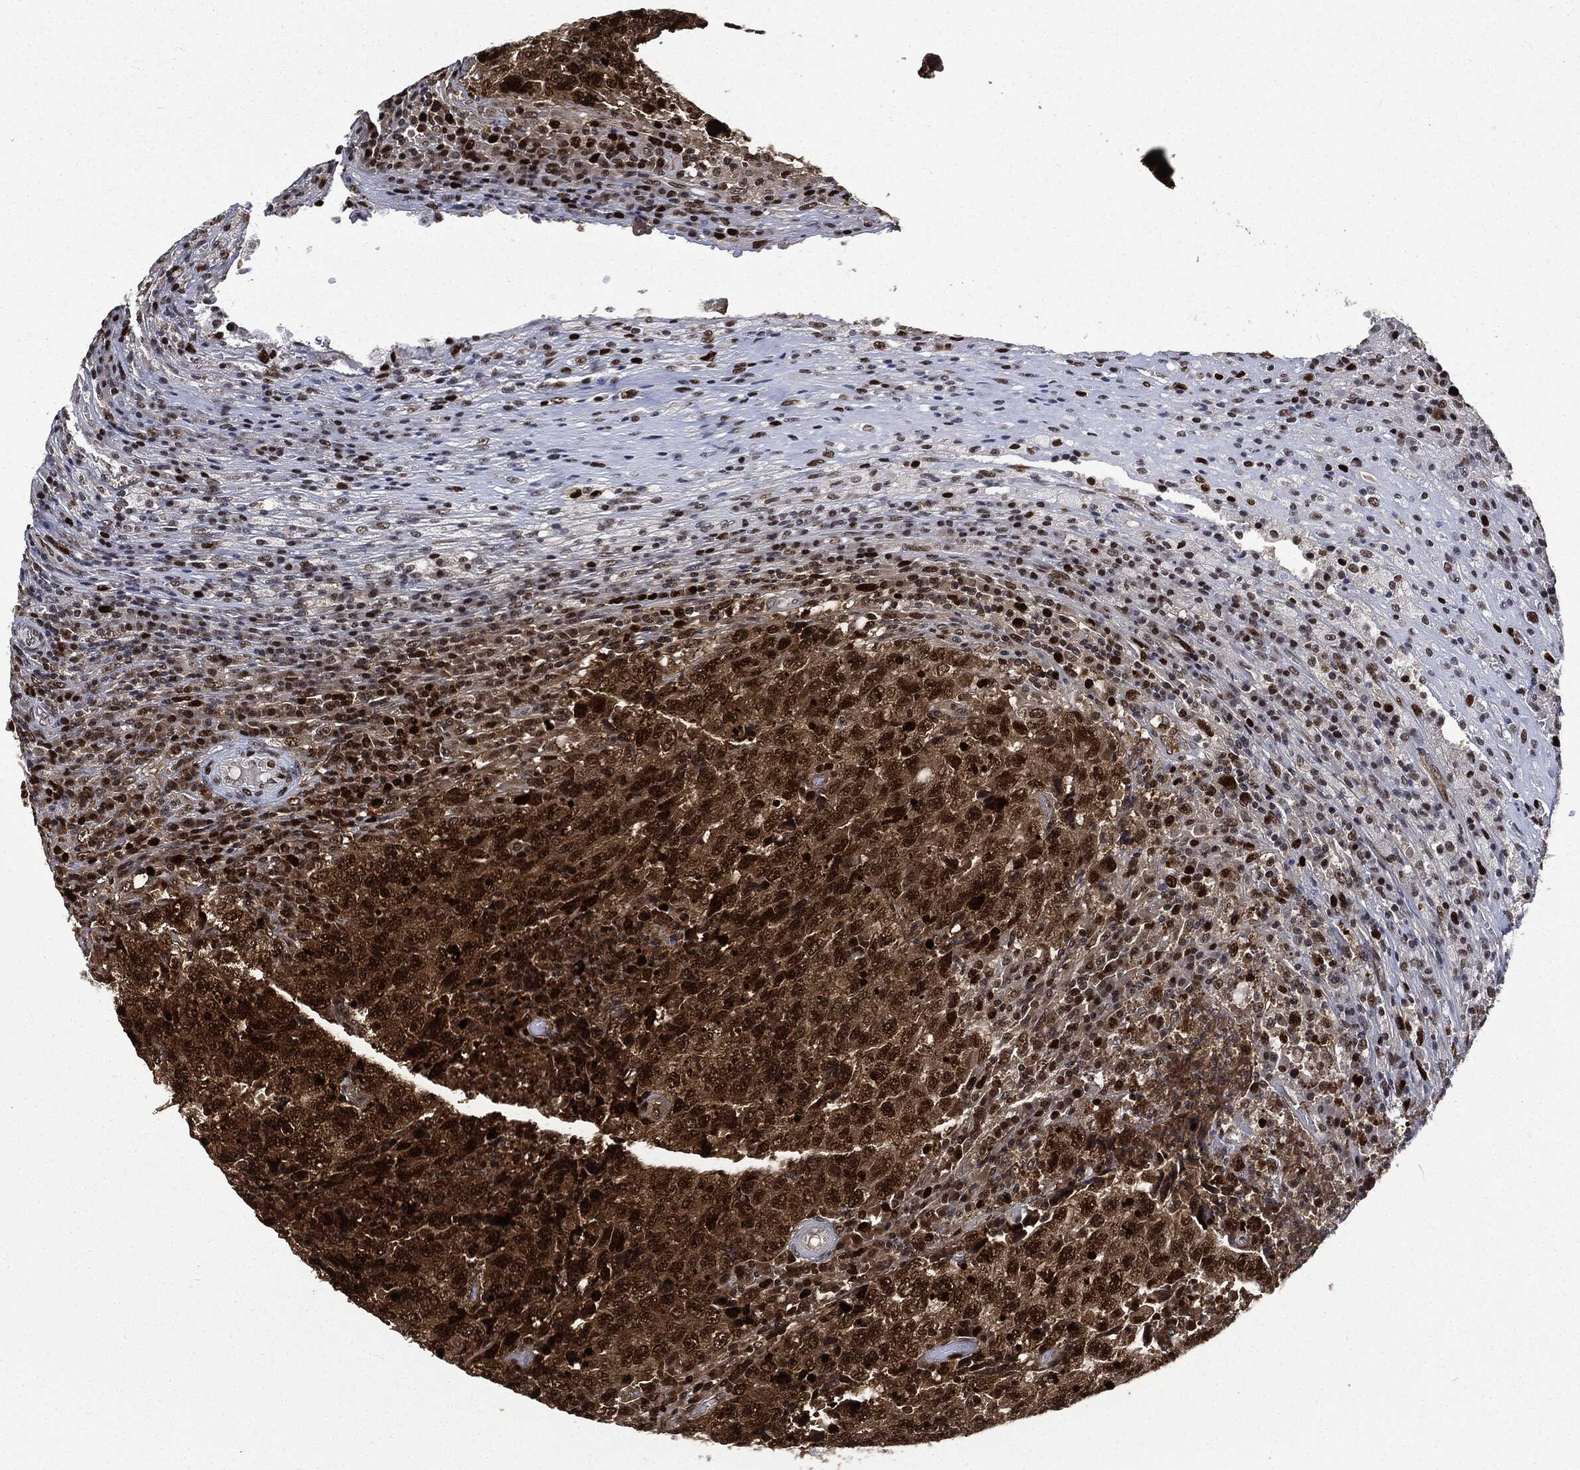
{"staining": {"intensity": "moderate", "quantity": ">75%", "location": "cytoplasmic/membranous,nuclear"}, "tissue": "testis cancer", "cell_type": "Tumor cells", "image_type": "cancer", "snomed": [{"axis": "morphology", "description": "Necrosis, NOS"}, {"axis": "morphology", "description": "Carcinoma, Embryonal, NOS"}, {"axis": "topography", "description": "Testis"}], "caption": "Protein analysis of embryonal carcinoma (testis) tissue demonstrates moderate cytoplasmic/membranous and nuclear positivity in about >75% of tumor cells.", "gene": "PCNA", "patient": {"sex": "male", "age": 19}}